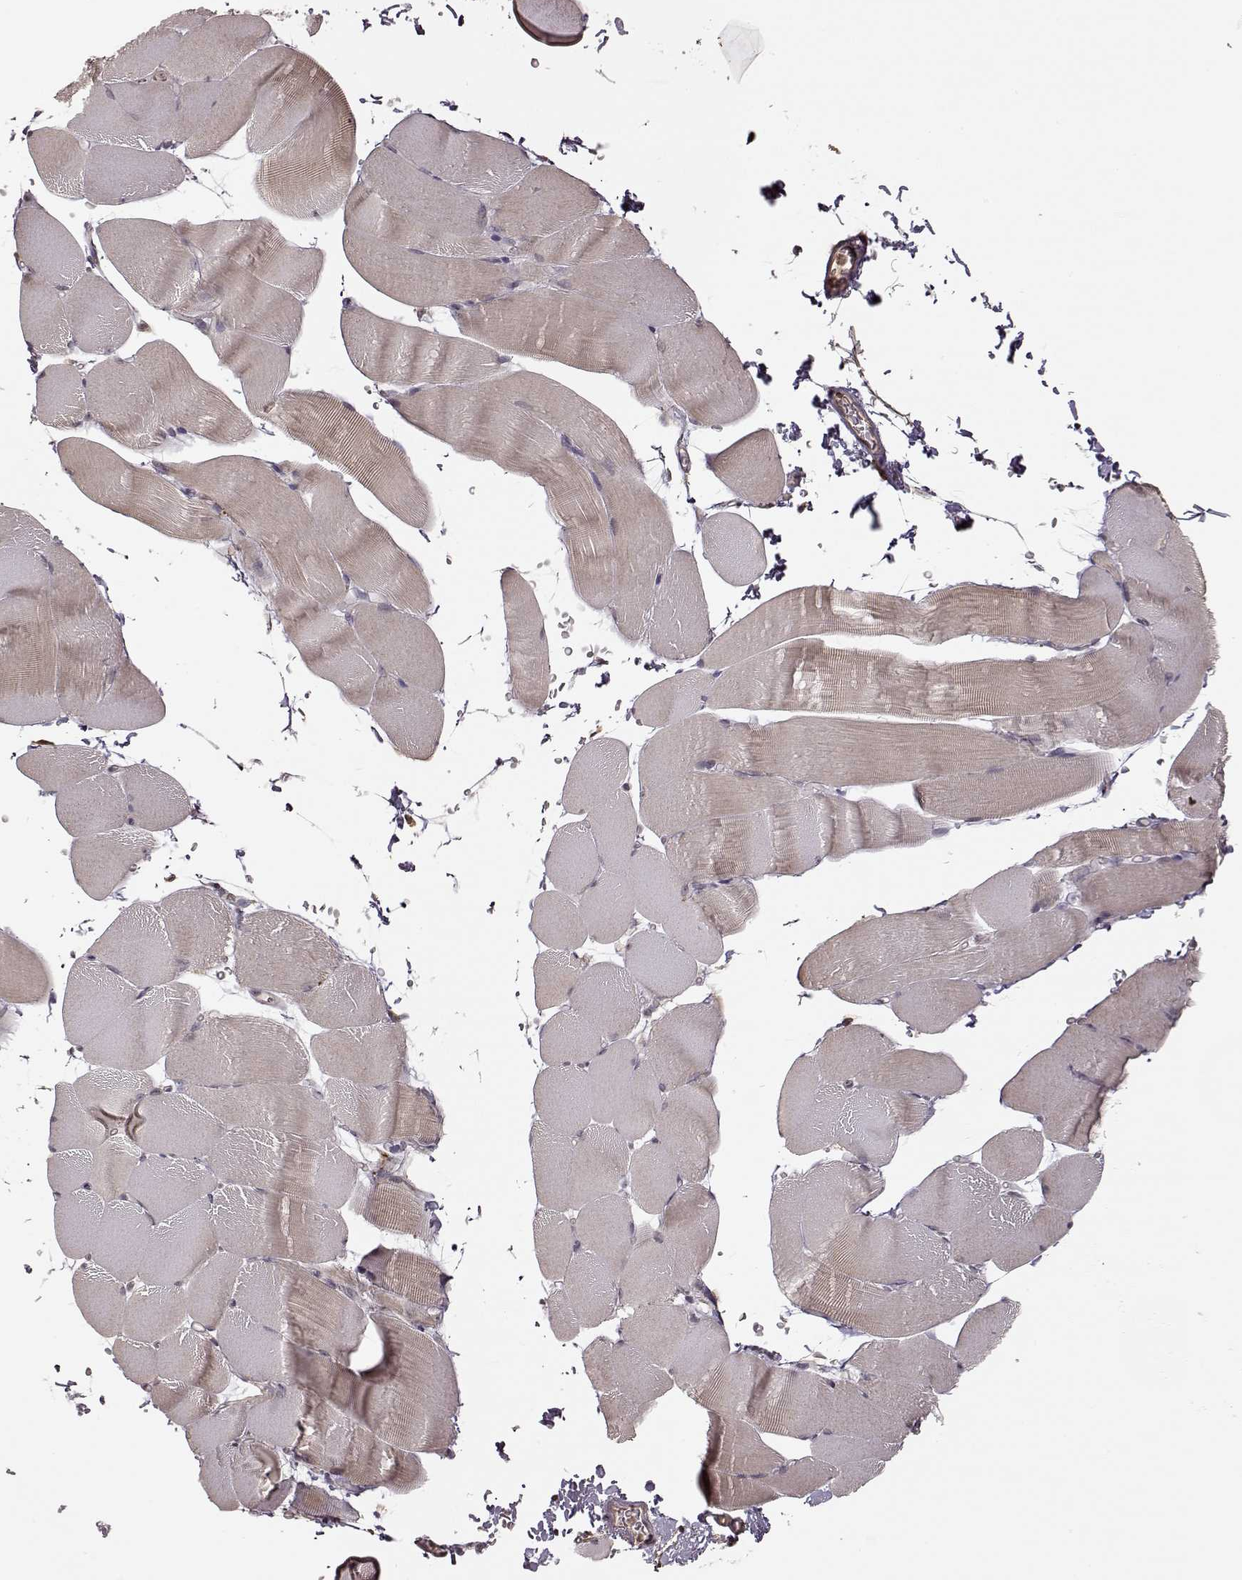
{"staining": {"intensity": "negative", "quantity": "none", "location": "none"}, "tissue": "skeletal muscle", "cell_type": "Myocytes", "image_type": "normal", "snomed": [{"axis": "morphology", "description": "Normal tissue, NOS"}, {"axis": "topography", "description": "Skeletal muscle"}], "caption": "A high-resolution photomicrograph shows IHC staining of benign skeletal muscle, which demonstrates no significant expression in myocytes.", "gene": "CRB1", "patient": {"sex": "female", "age": 37}}